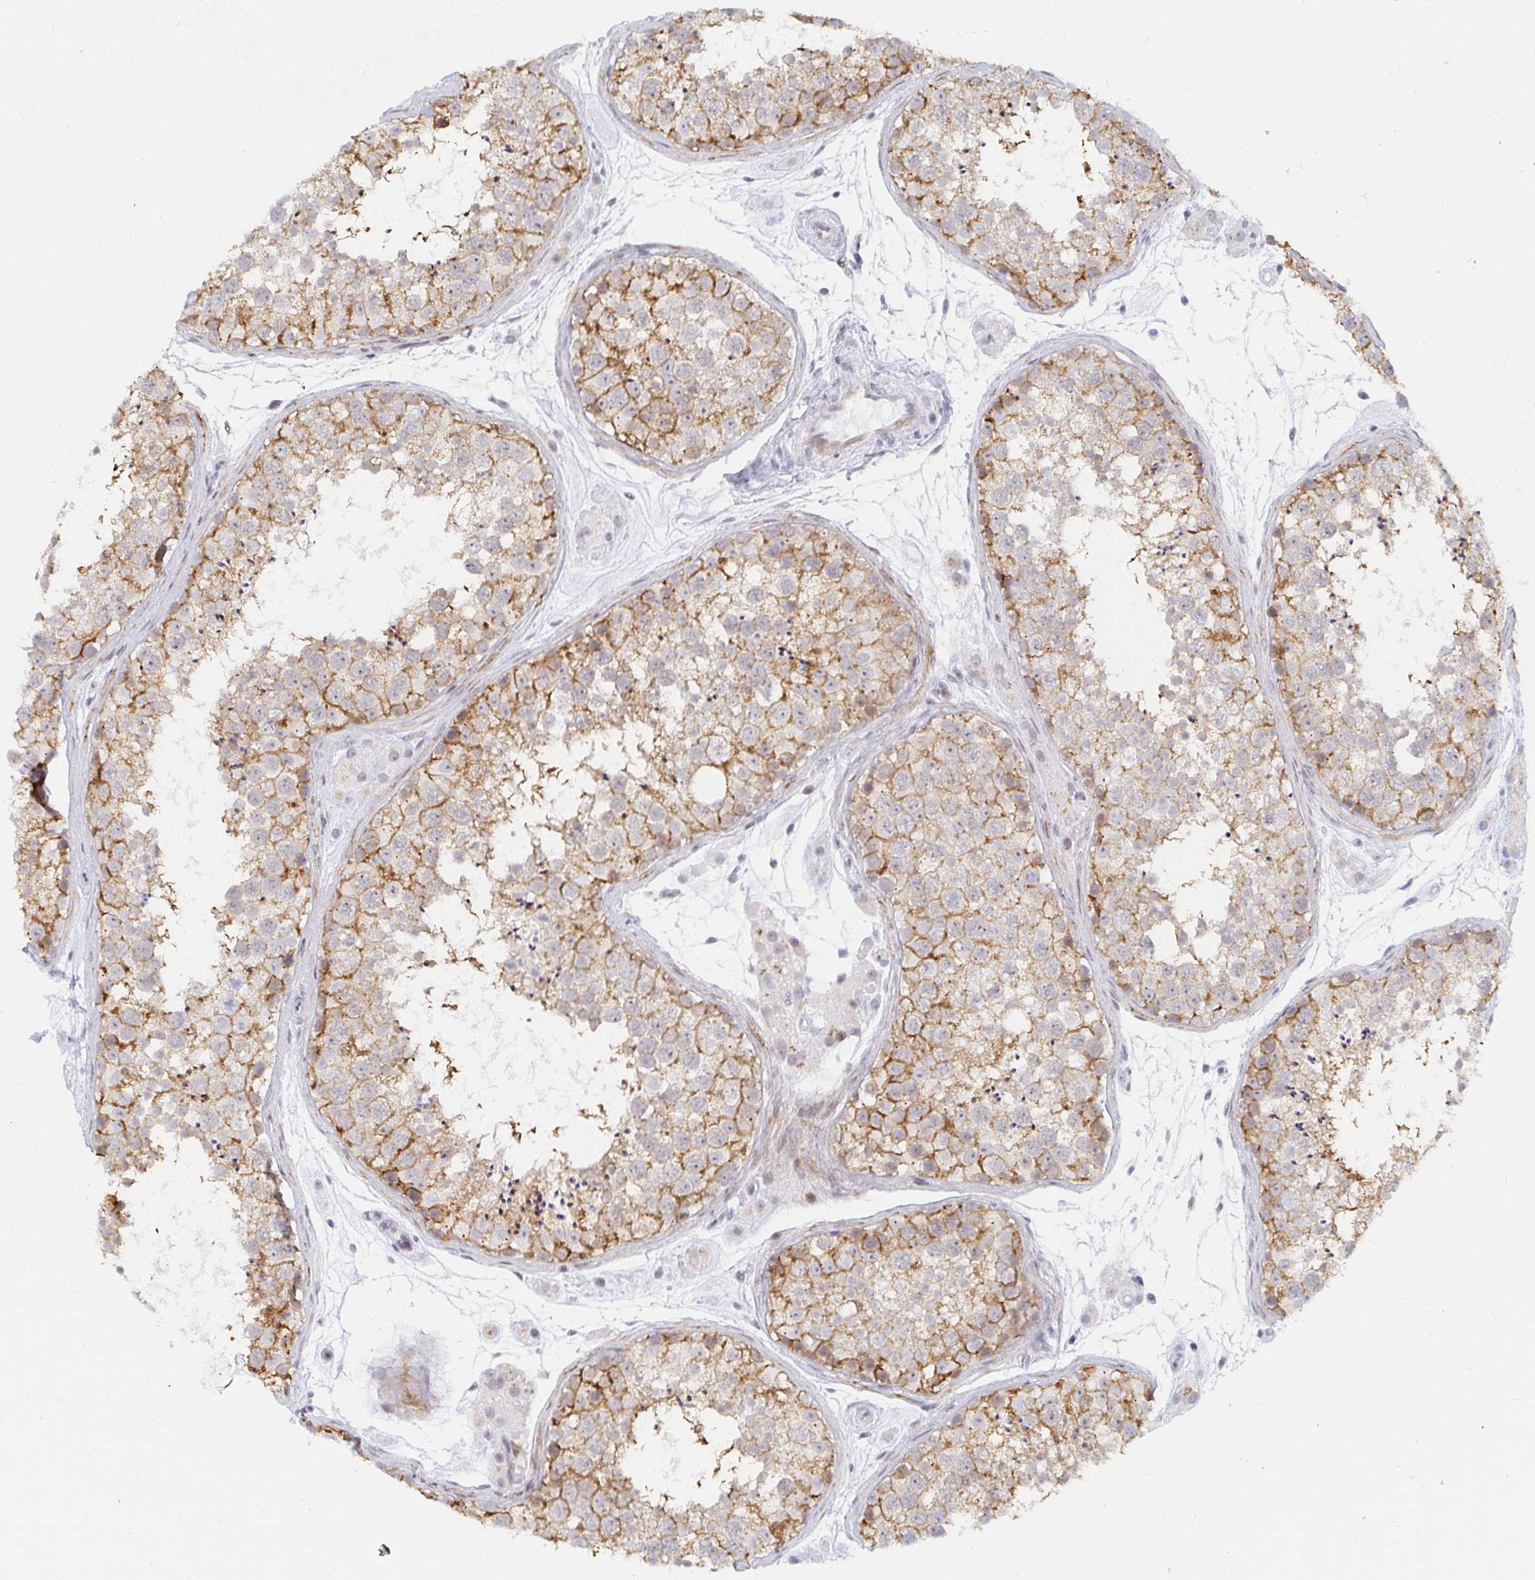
{"staining": {"intensity": "moderate", "quantity": ">75%", "location": "cytoplasmic/membranous"}, "tissue": "testis", "cell_type": "Cells in seminiferous ducts", "image_type": "normal", "snomed": [{"axis": "morphology", "description": "Normal tissue, NOS"}, {"axis": "topography", "description": "Testis"}], "caption": "An image of human testis stained for a protein shows moderate cytoplasmic/membranous brown staining in cells in seminiferous ducts. The protein is shown in brown color, while the nuclei are stained blue.", "gene": "COL28A1", "patient": {"sex": "male", "age": 41}}